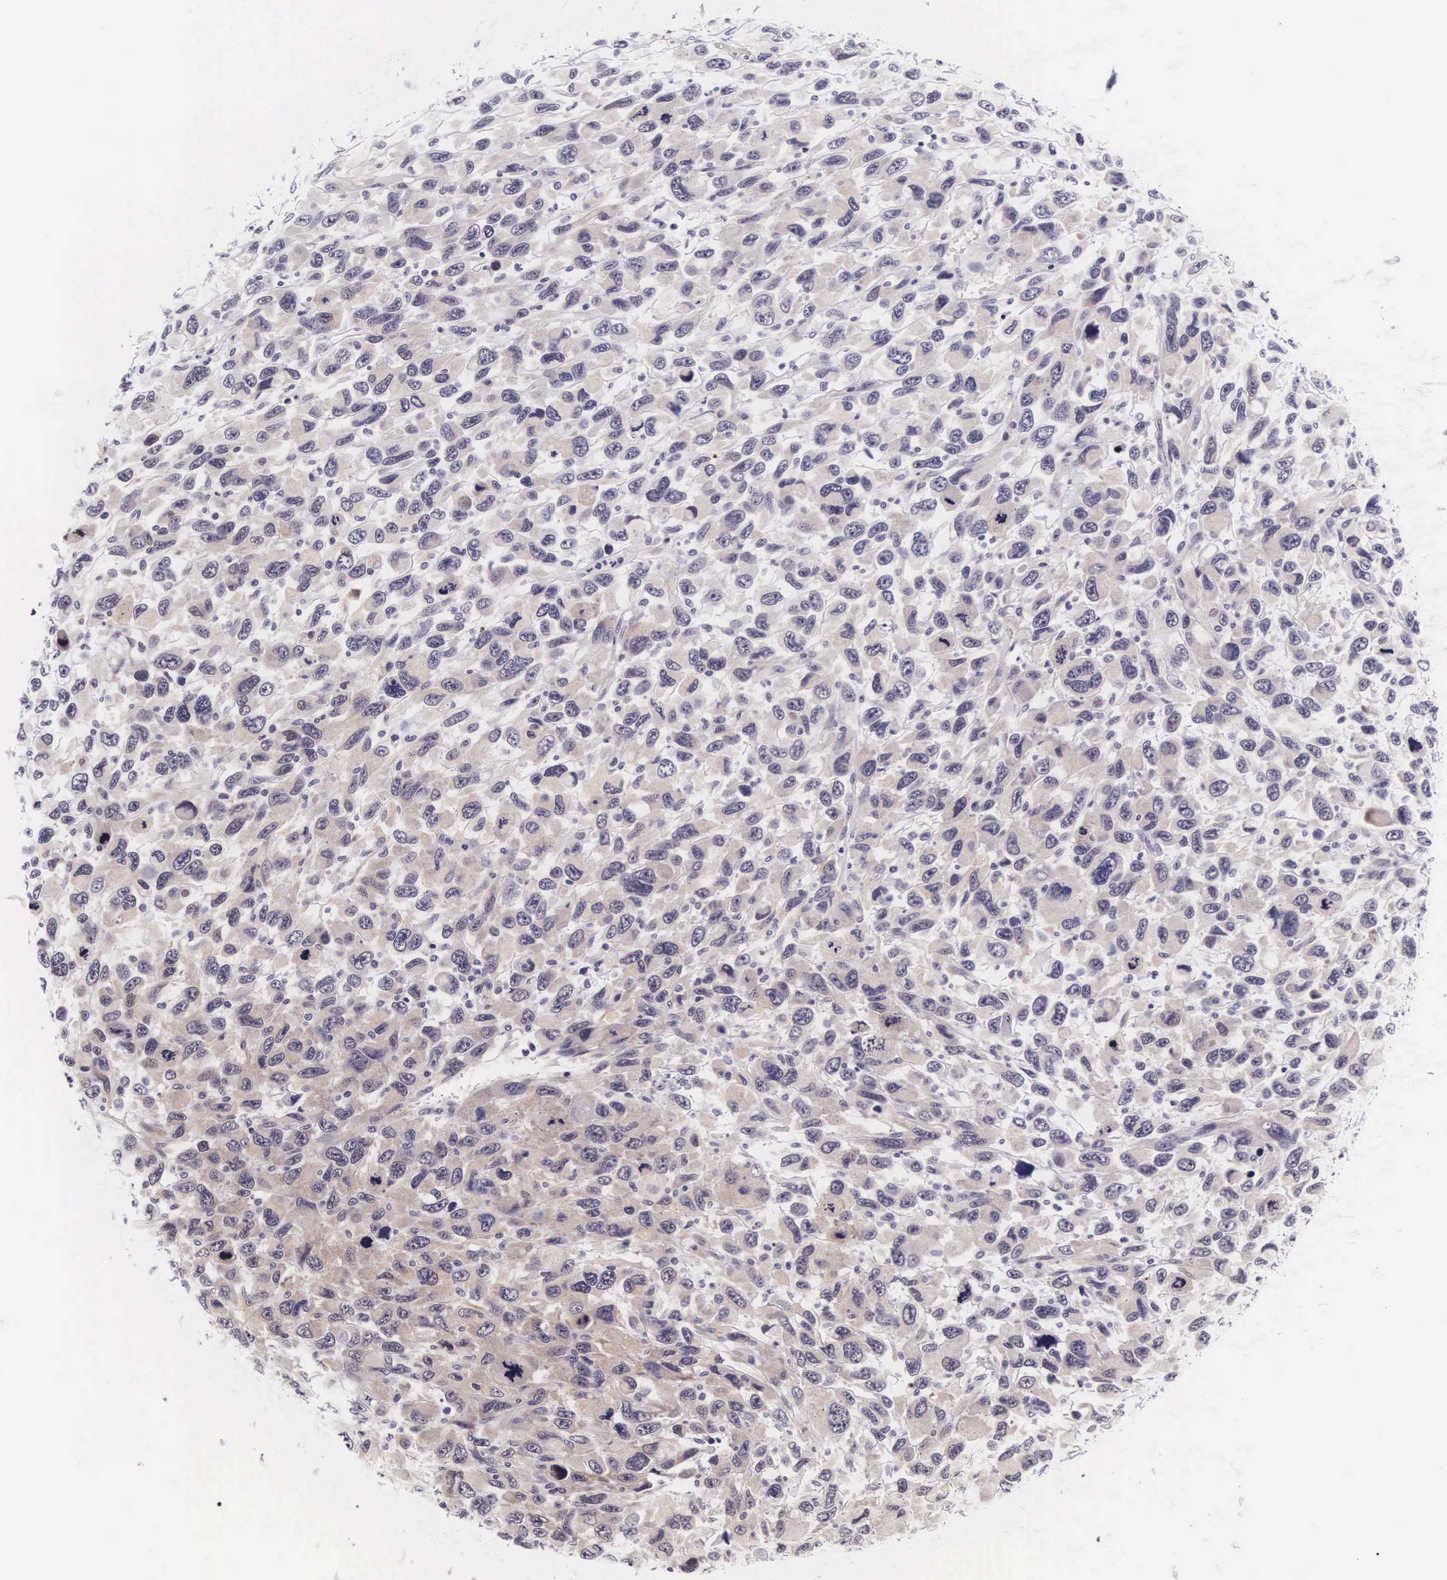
{"staining": {"intensity": "weak", "quantity": "<25%", "location": "cytoplasmic/membranous"}, "tissue": "renal cancer", "cell_type": "Tumor cells", "image_type": "cancer", "snomed": [{"axis": "morphology", "description": "Adenocarcinoma, NOS"}, {"axis": "topography", "description": "Kidney"}], "caption": "Histopathology image shows no significant protein positivity in tumor cells of adenocarcinoma (renal).", "gene": "PHETA2", "patient": {"sex": "male", "age": 79}}